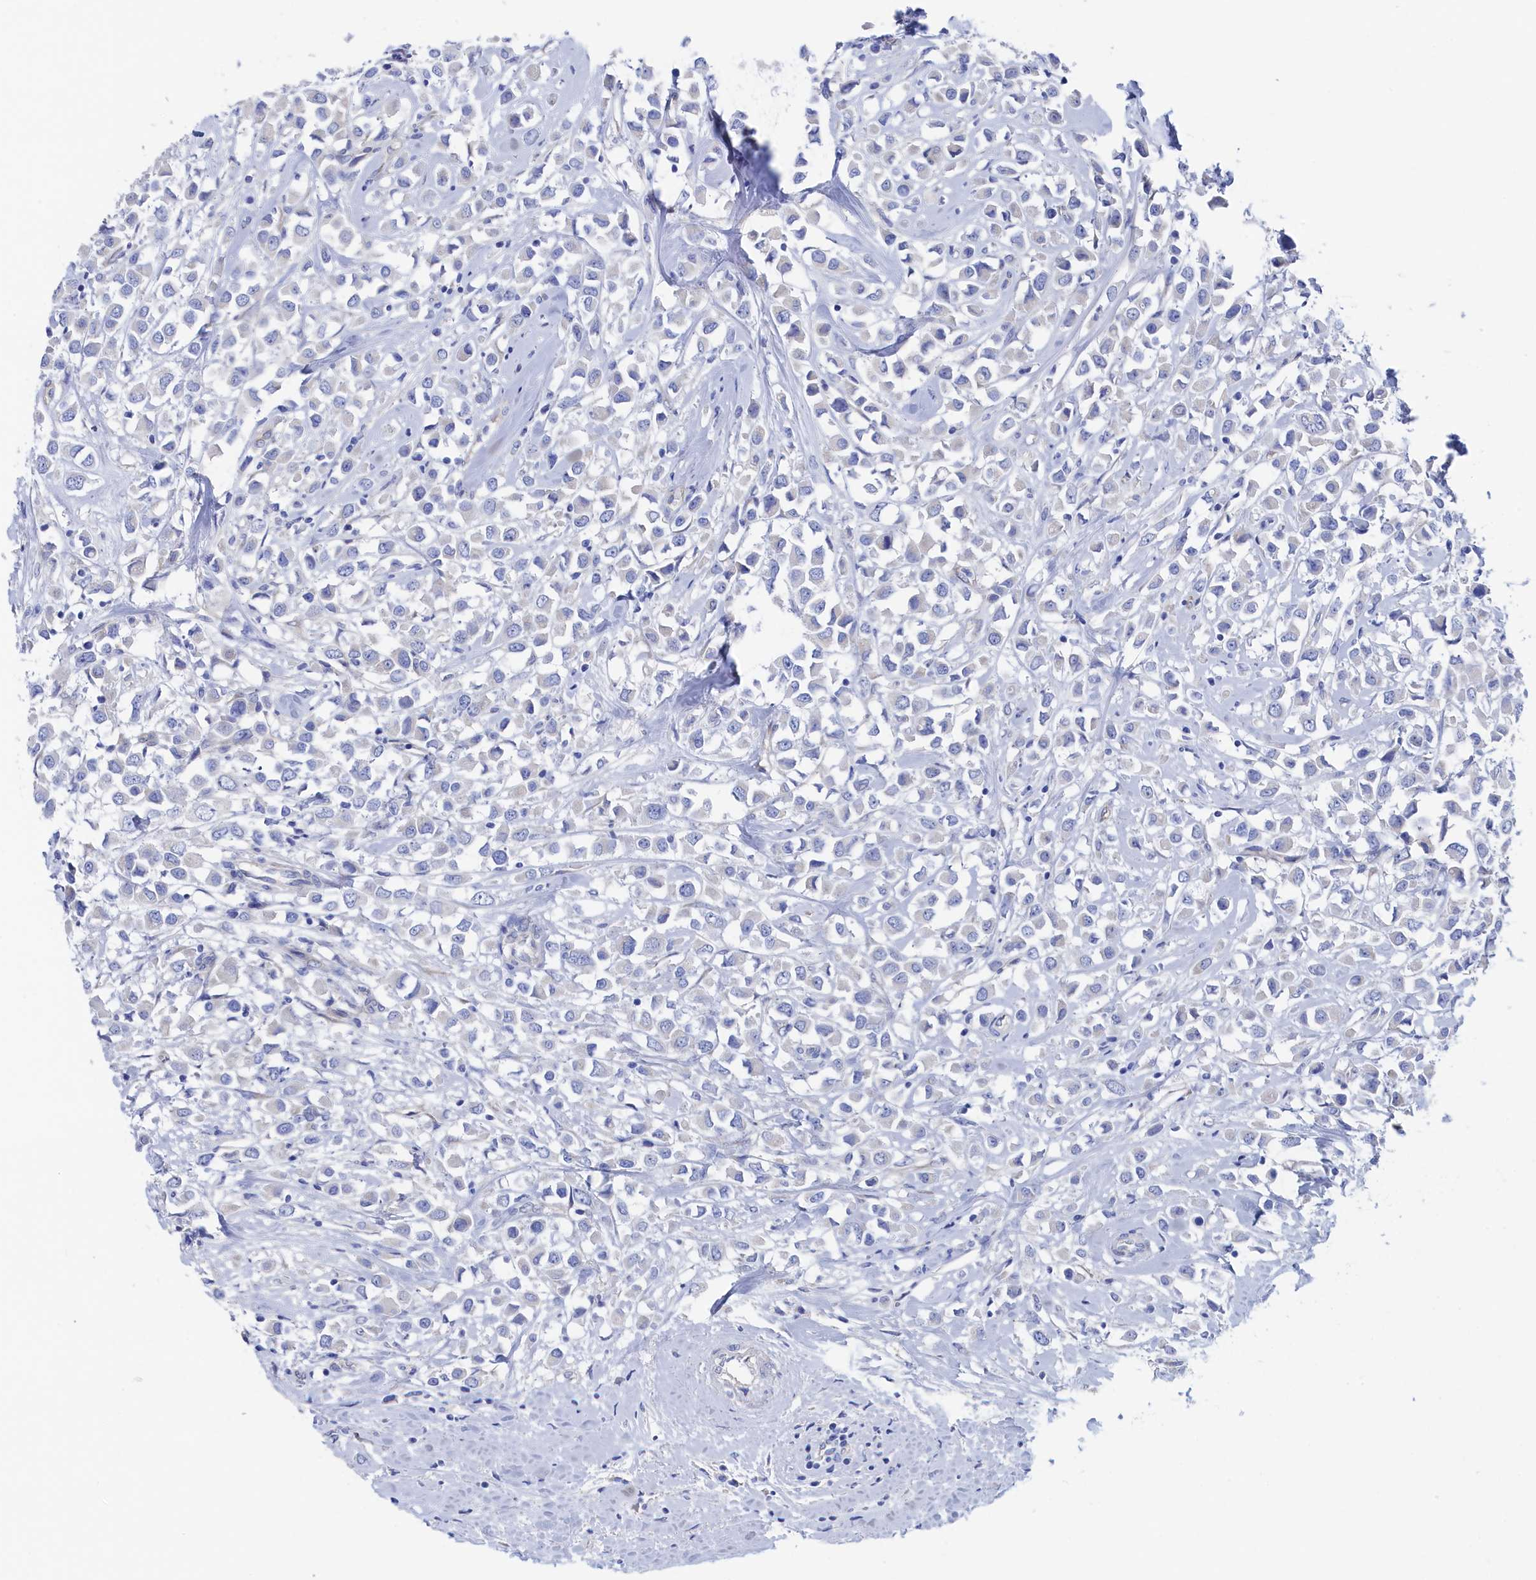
{"staining": {"intensity": "negative", "quantity": "none", "location": "none"}, "tissue": "breast cancer", "cell_type": "Tumor cells", "image_type": "cancer", "snomed": [{"axis": "morphology", "description": "Duct carcinoma"}, {"axis": "topography", "description": "Breast"}], "caption": "Human breast infiltrating ductal carcinoma stained for a protein using IHC displays no expression in tumor cells.", "gene": "TMOD2", "patient": {"sex": "female", "age": 61}}